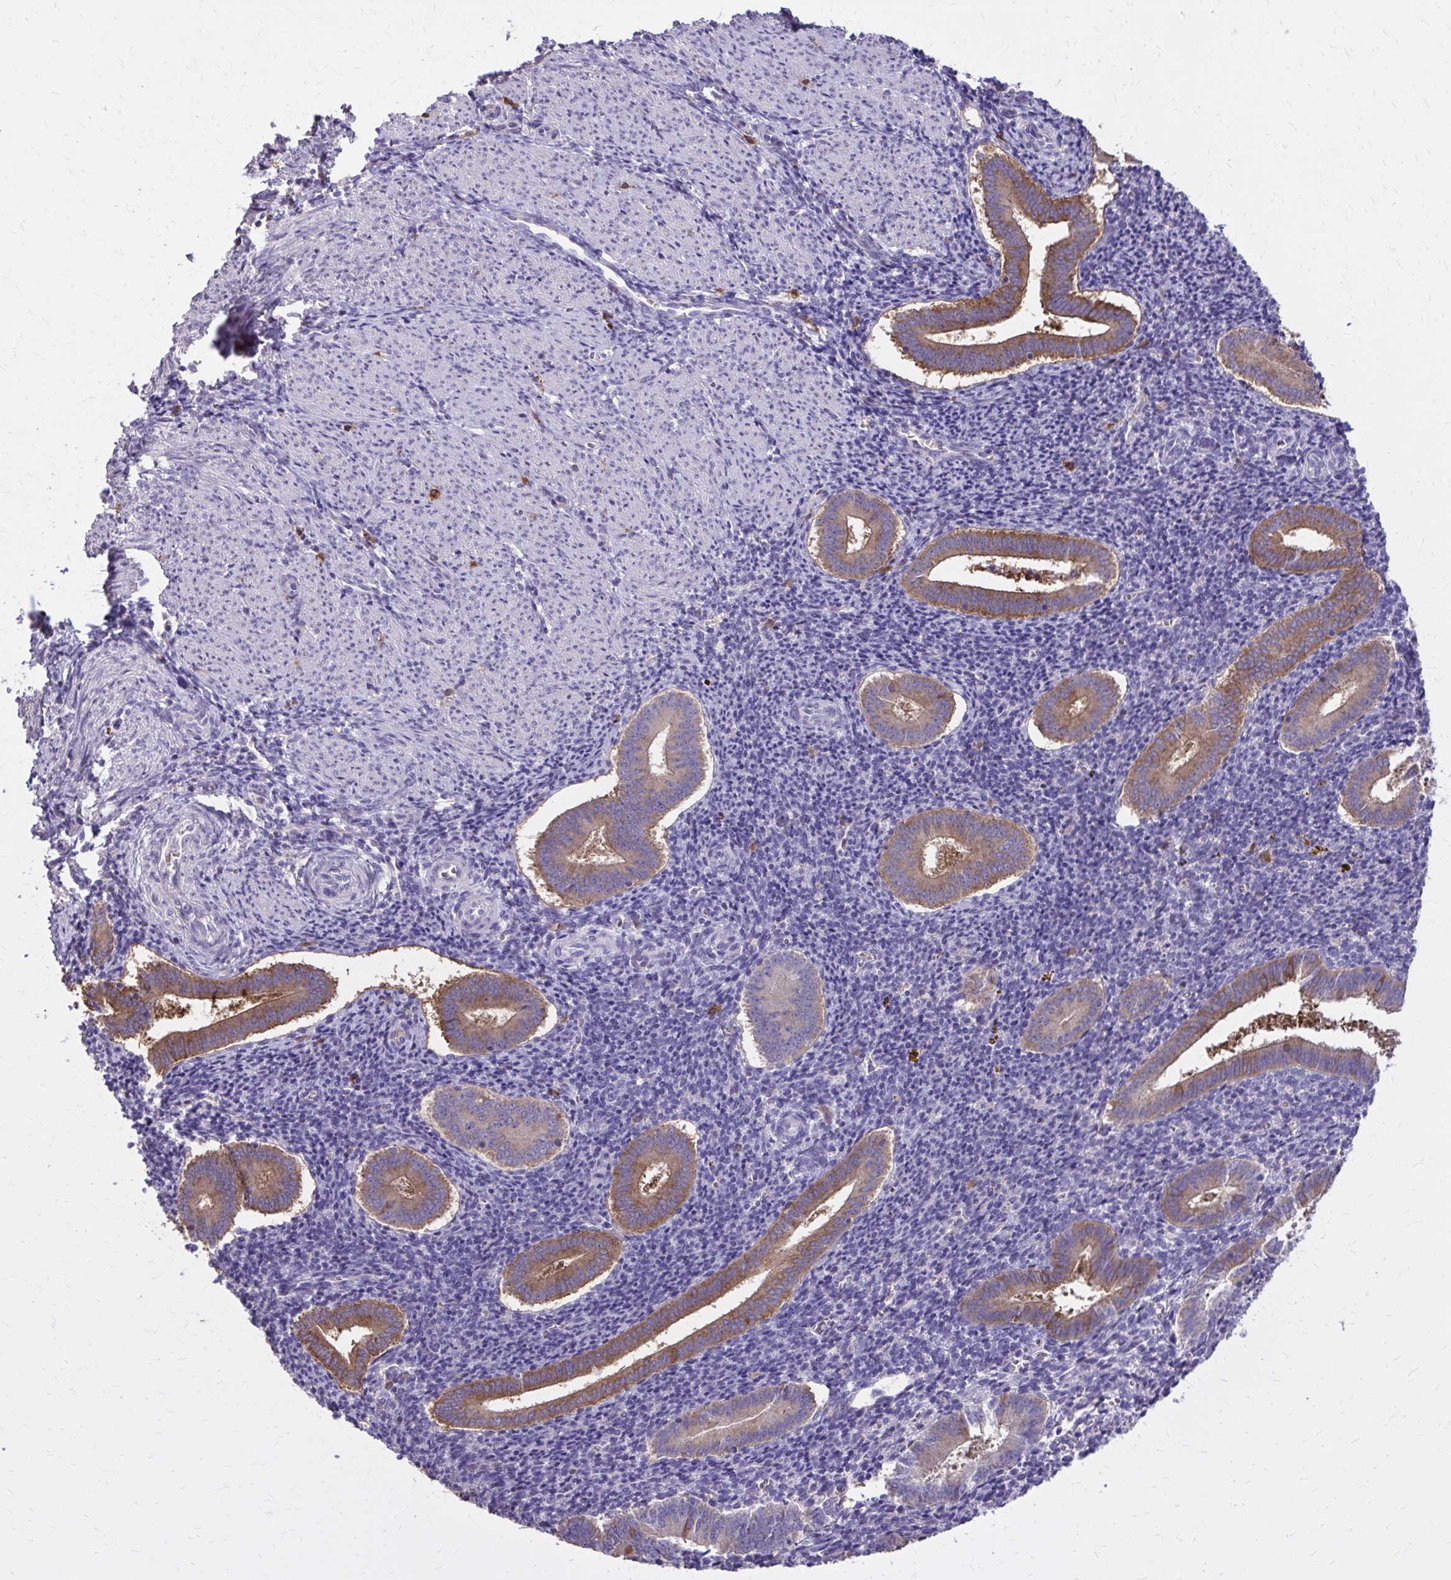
{"staining": {"intensity": "negative", "quantity": "none", "location": "none"}, "tissue": "endometrium", "cell_type": "Cells in endometrial stroma", "image_type": "normal", "snomed": [{"axis": "morphology", "description": "Normal tissue, NOS"}, {"axis": "topography", "description": "Endometrium"}], "caption": "Immunohistochemistry micrograph of benign human endometrium stained for a protein (brown), which shows no positivity in cells in endometrial stroma. (DAB IHC, high magnification).", "gene": "EPB41L1", "patient": {"sex": "female", "age": 25}}